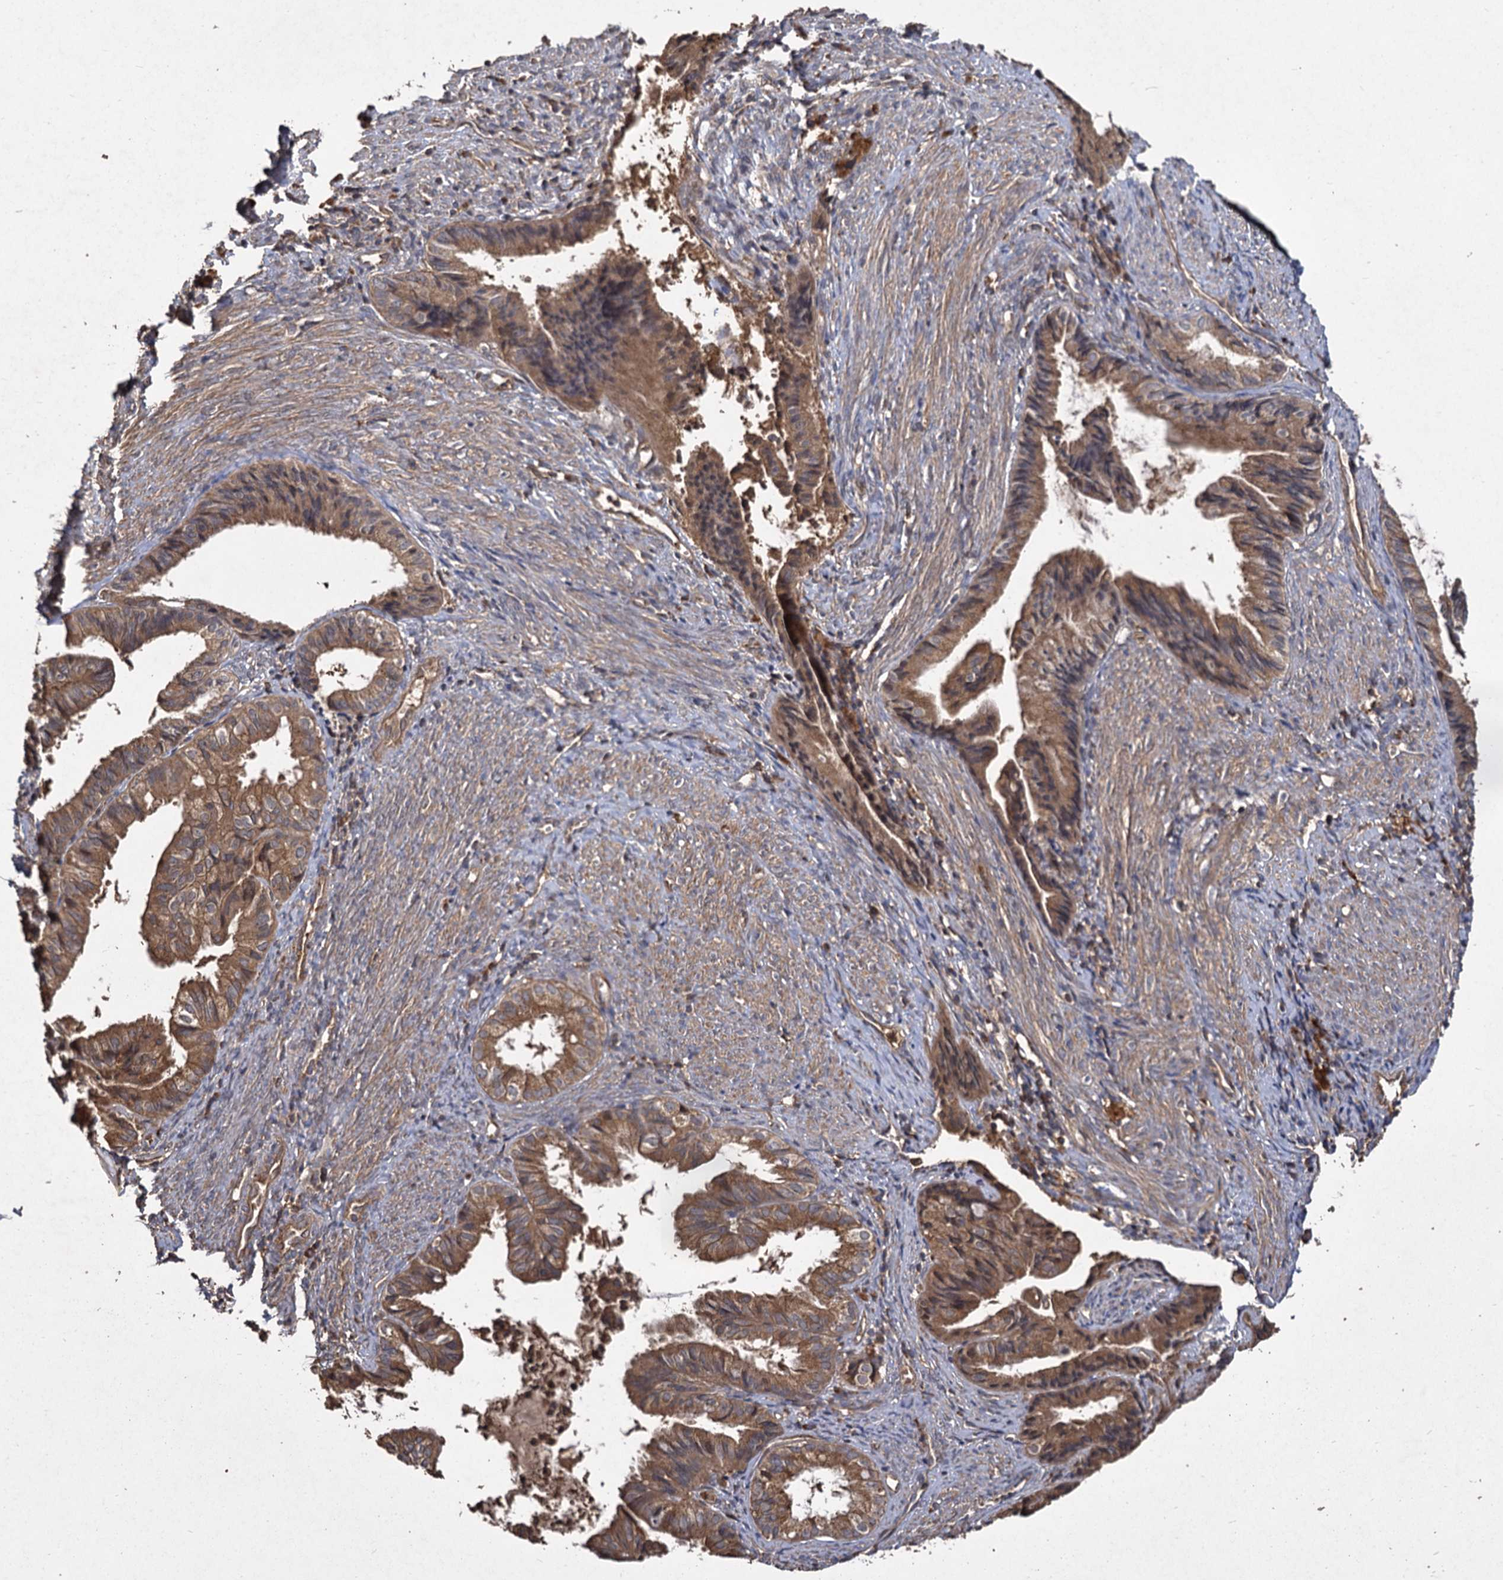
{"staining": {"intensity": "moderate", "quantity": ">75%", "location": "cytoplasmic/membranous"}, "tissue": "endometrial cancer", "cell_type": "Tumor cells", "image_type": "cancer", "snomed": [{"axis": "morphology", "description": "Adenocarcinoma, NOS"}, {"axis": "topography", "description": "Endometrium"}], "caption": "Protein staining of endometrial adenocarcinoma tissue reveals moderate cytoplasmic/membranous expression in about >75% of tumor cells.", "gene": "GCLC", "patient": {"sex": "female", "age": 86}}